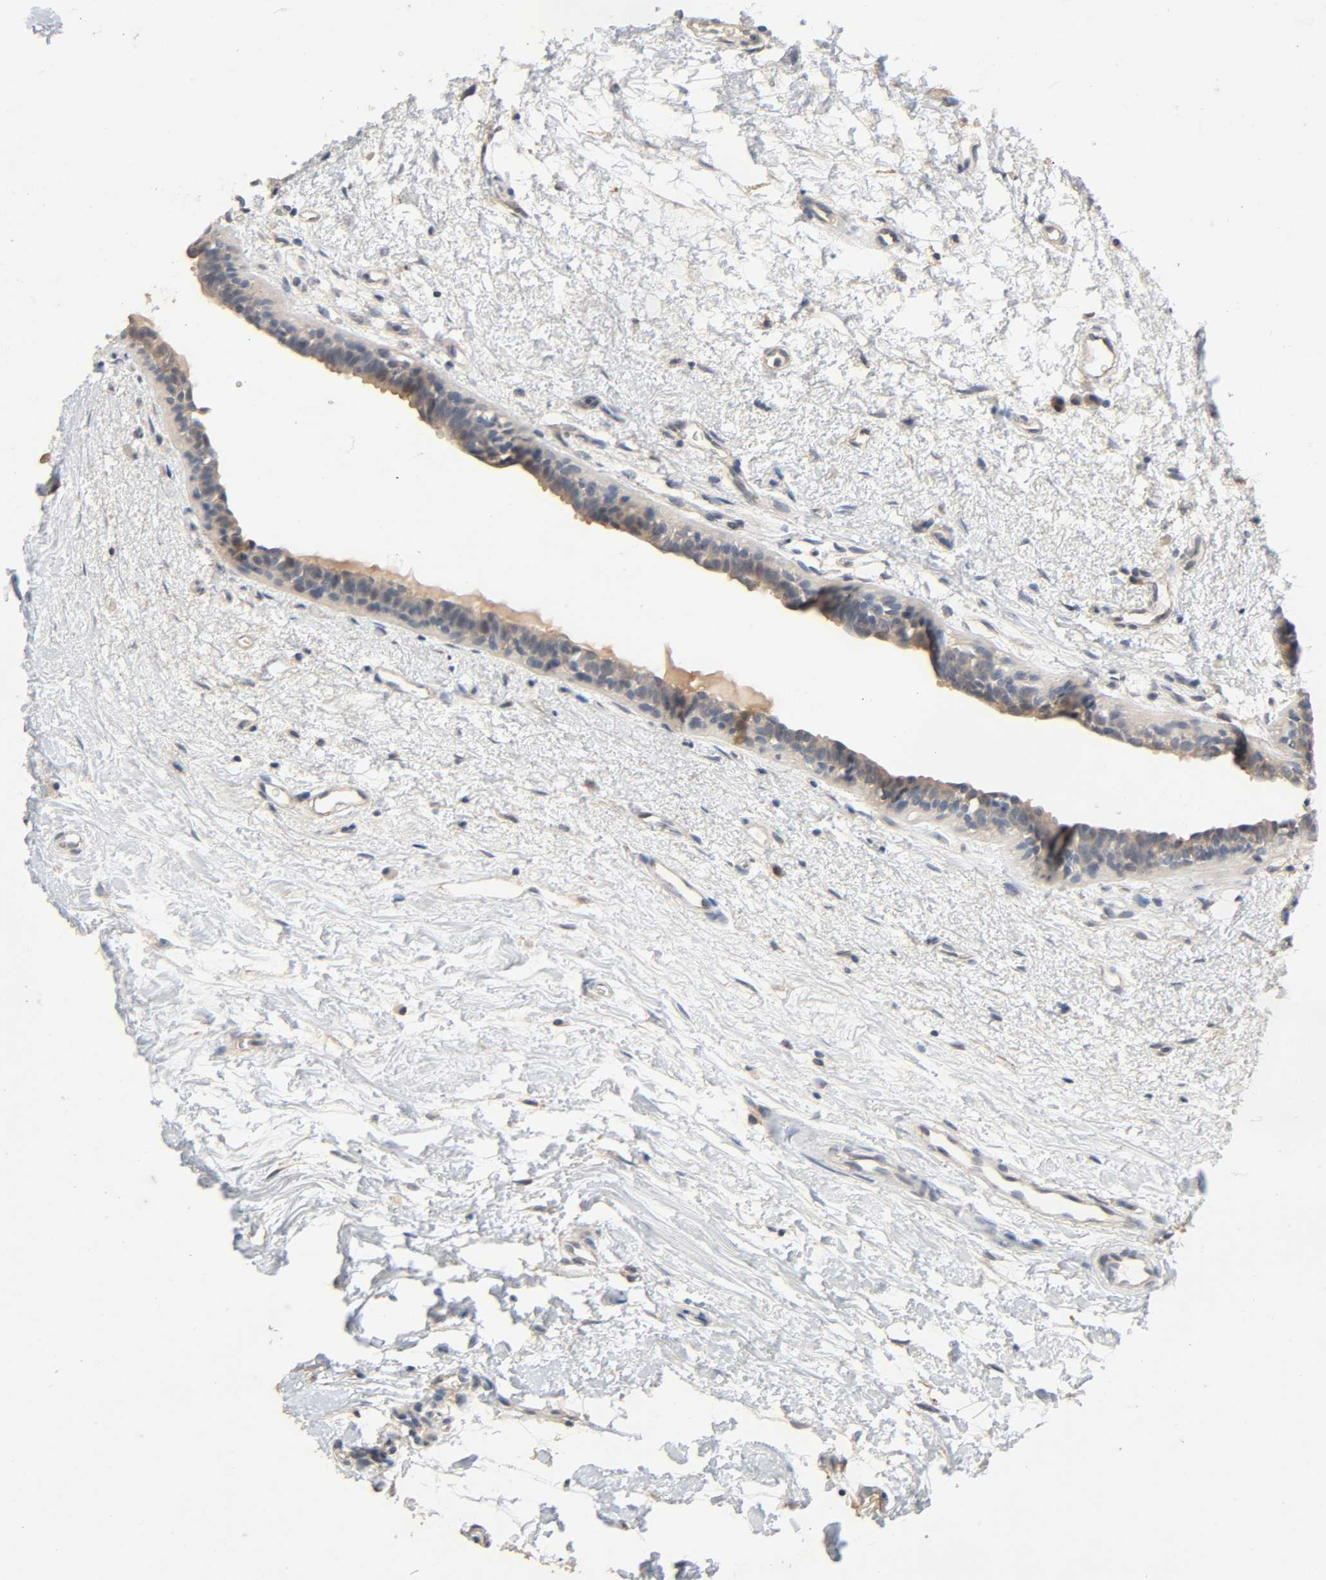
{"staining": {"intensity": "weak", "quantity": ">75%", "location": "cytoplasmic/membranous"}, "tissue": "breast cancer", "cell_type": "Tumor cells", "image_type": "cancer", "snomed": [{"axis": "morphology", "description": "Duct carcinoma"}, {"axis": "topography", "description": "Breast"}], "caption": "Brown immunohistochemical staining in human breast intraductal carcinoma exhibits weak cytoplasmic/membranous positivity in approximately >75% of tumor cells. (DAB IHC with brightfield microscopy, high magnification).", "gene": "MAGEA8", "patient": {"sex": "female", "age": 40}}